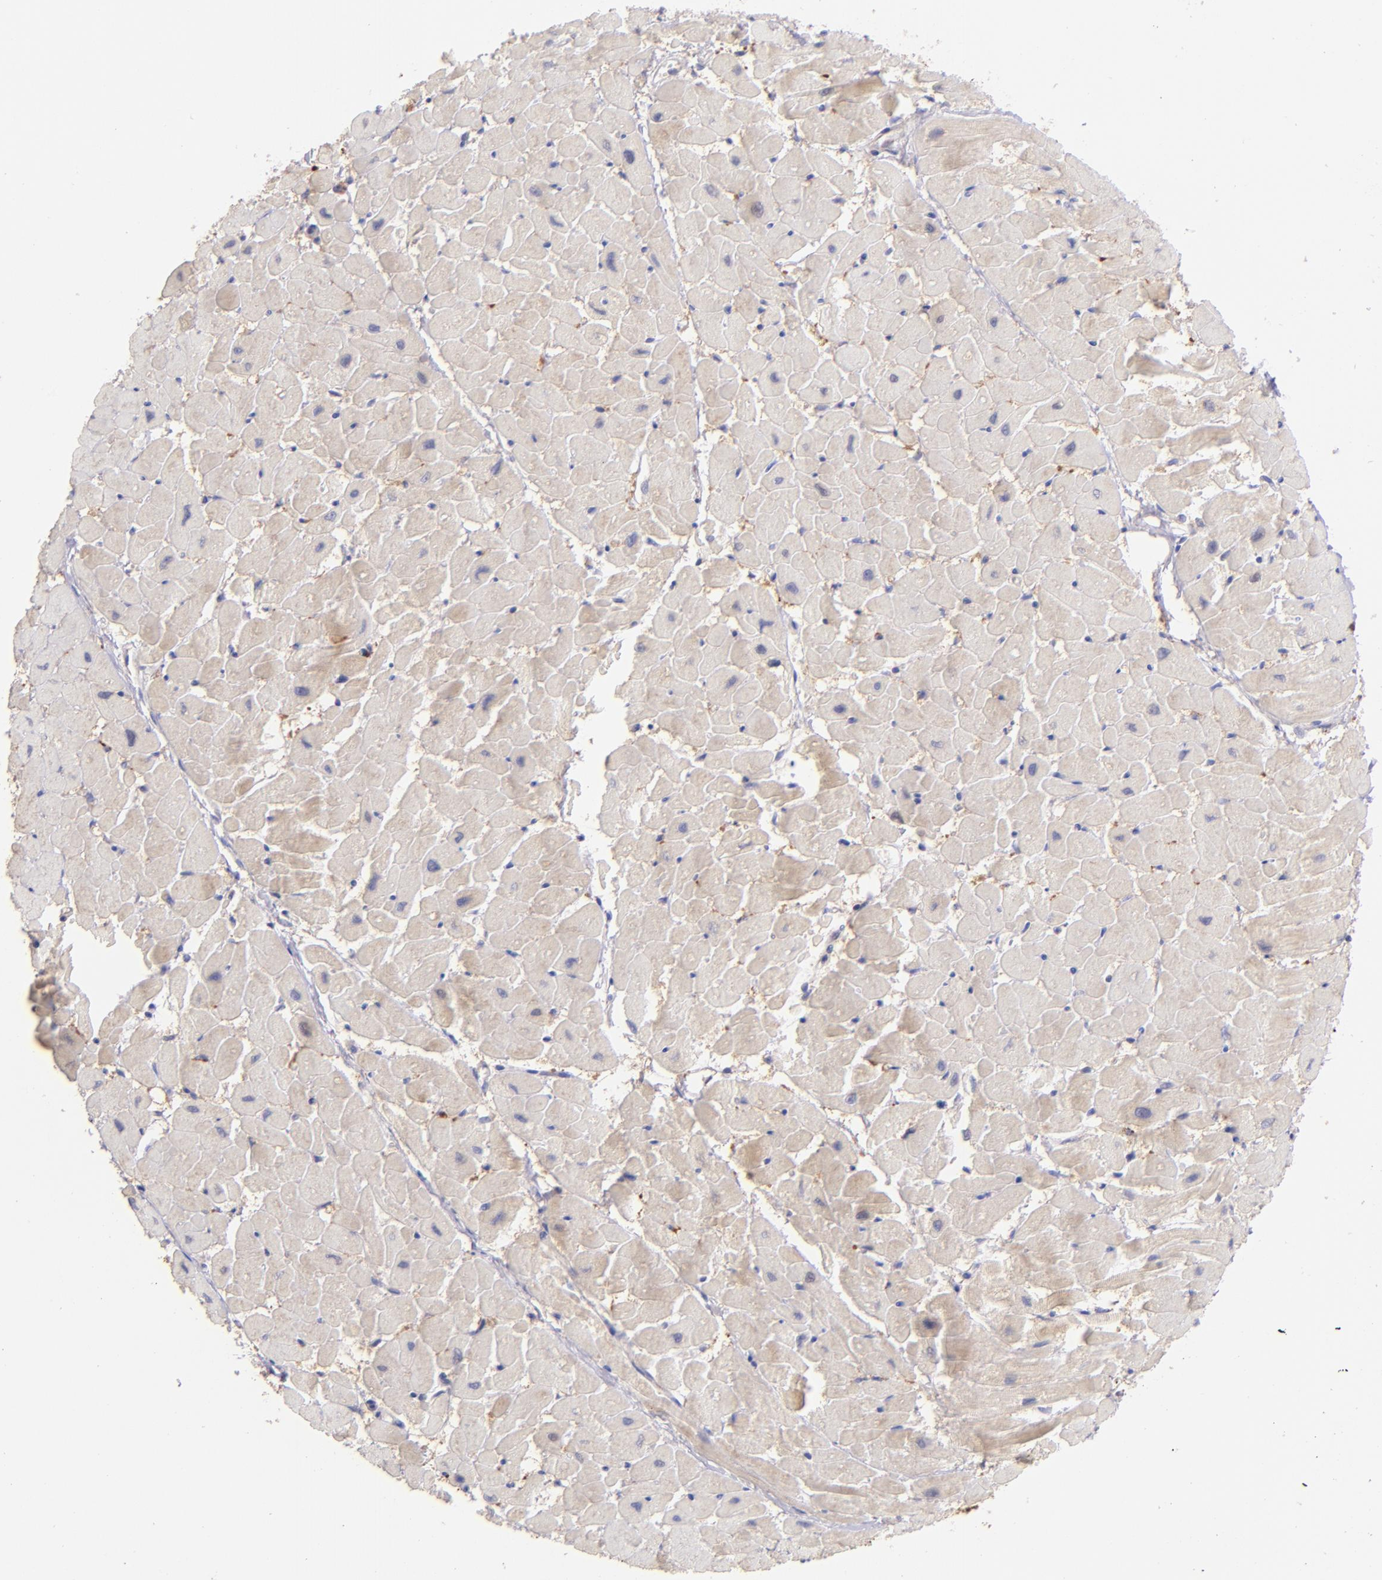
{"staining": {"intensity": "weak", "quantity": ">75%", "location": "cytoplasmic/membranous"}, "tissue": "heart muscle", "cell_type": "Cardiomyocytes", "image_type": "normal", "snomed": [{"axis": "morphology", "description": "Normal tissue, NOS"}, {"axis": "topography", "description": "Heart"}], "caption": "Protein staining of normal heart muscle exhibits weak cytoplasmic/membranous positivity in approximately >75% of cardiomyocytes. The staining is performed using DAB brown chromogen to label protein expression. The nuclei are counter-stained blue using hematoxylin.", "gene": "SH2D4A", "patient": {"sex": "female", "age": 19}}